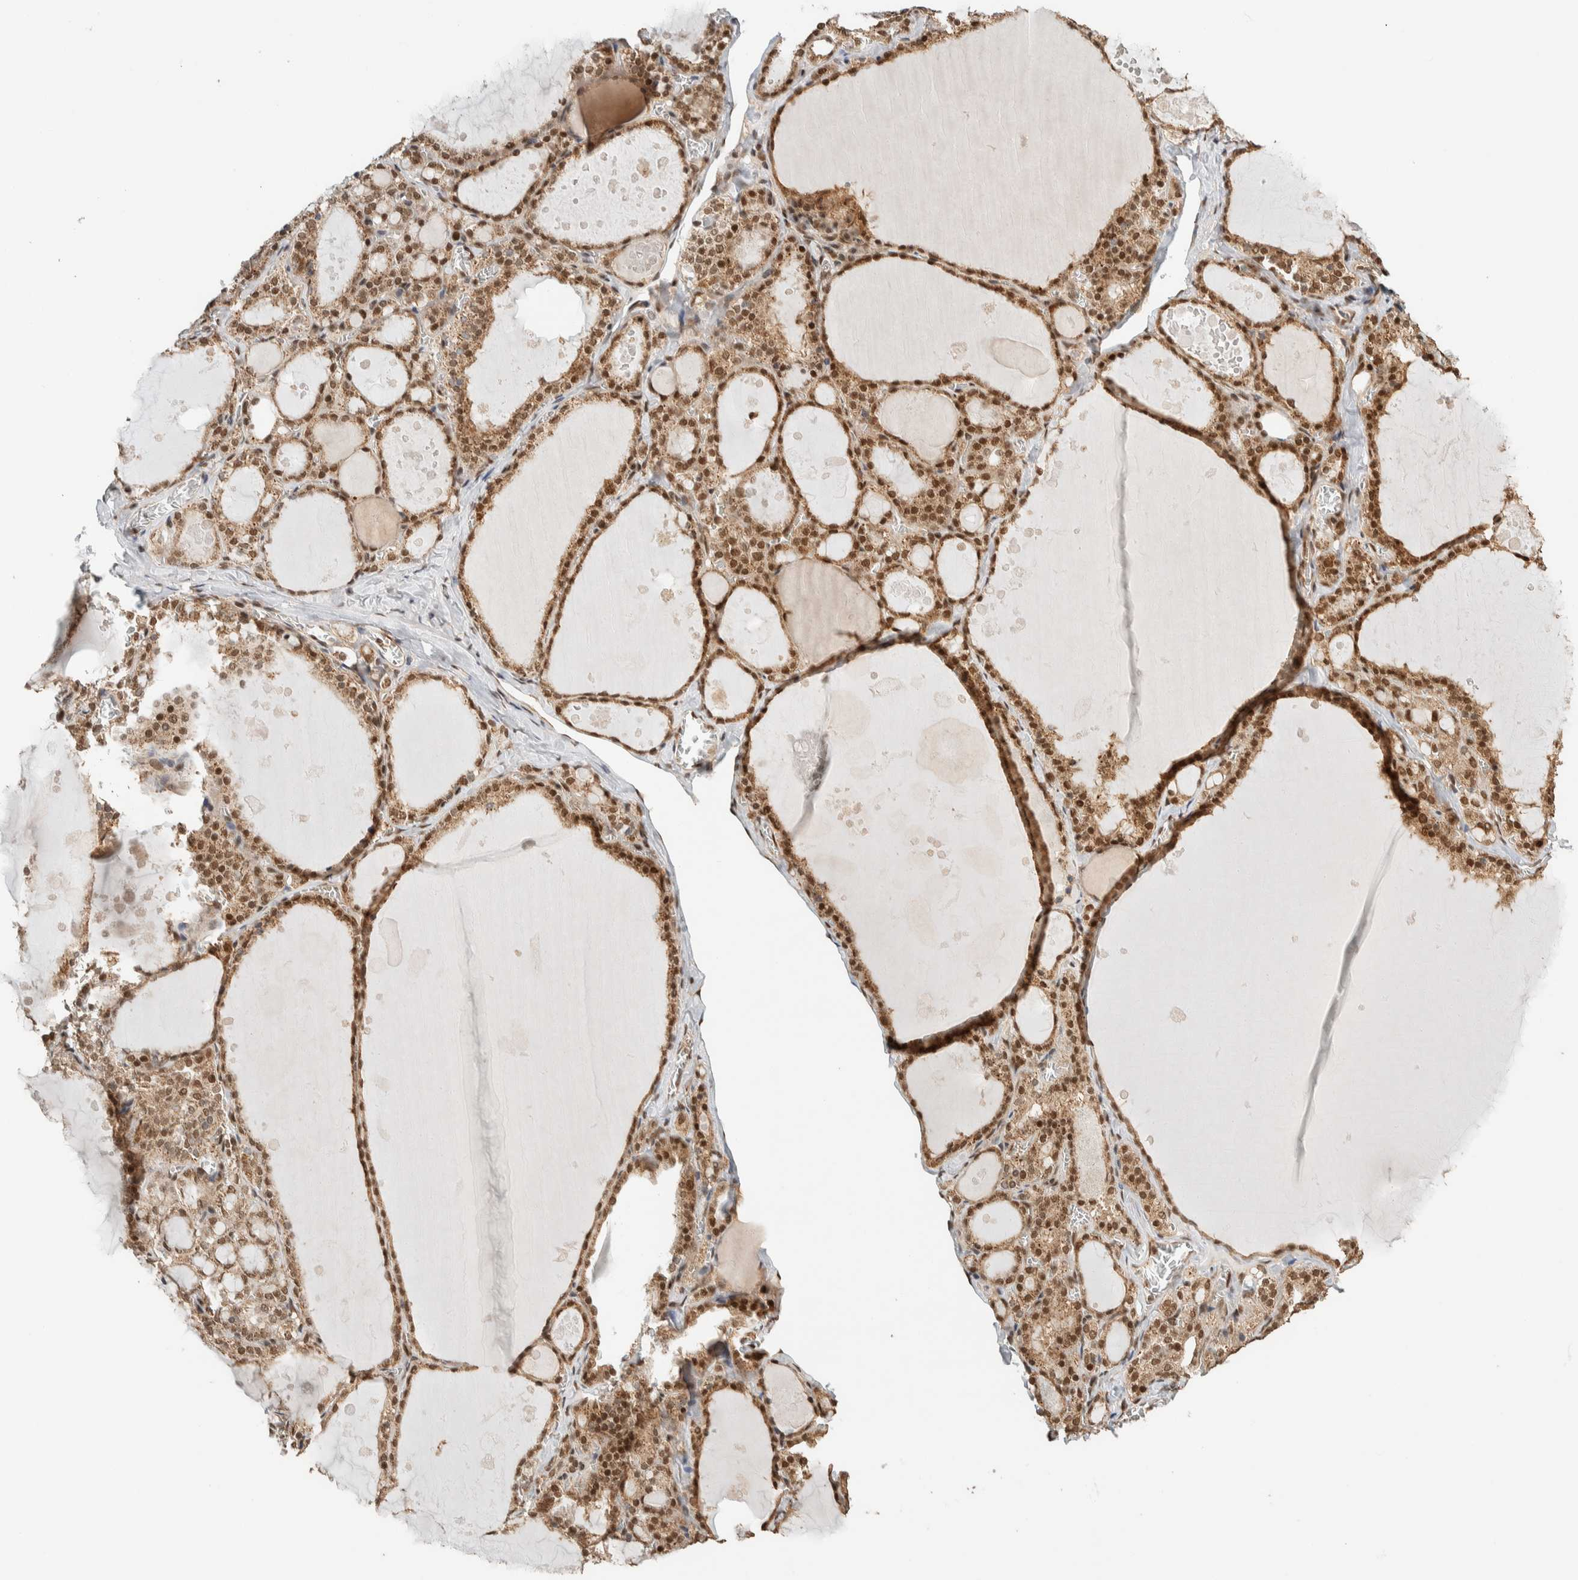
{"staining": {"intensity": "strong", "quantity": ">75%", "location": "cytoplasmic/membranous,nuclear"}, "tissue": "thyroid gland", "cell_type": "Glandular cells", "image_type": "normal", "snomed": [{"axis": "morphology", "description": "Normal tissue, NOS"}, {"axis": "topography", "description": "Thyroid gland"}], "caption": "An image of thyroid gland stained for a protein reveals strong cytoplasmic/membranous,nuclear brown staining in glandular cells. The staining was performed using DAB (3,3'-diaminobenzidine) to visualize the protein expression in brown, while the nuclei were stained in blue with hematoxylin (Magnification: 20x).", "gene": "ZBTB2", "patient": {"sex": "male", "age": 56}}